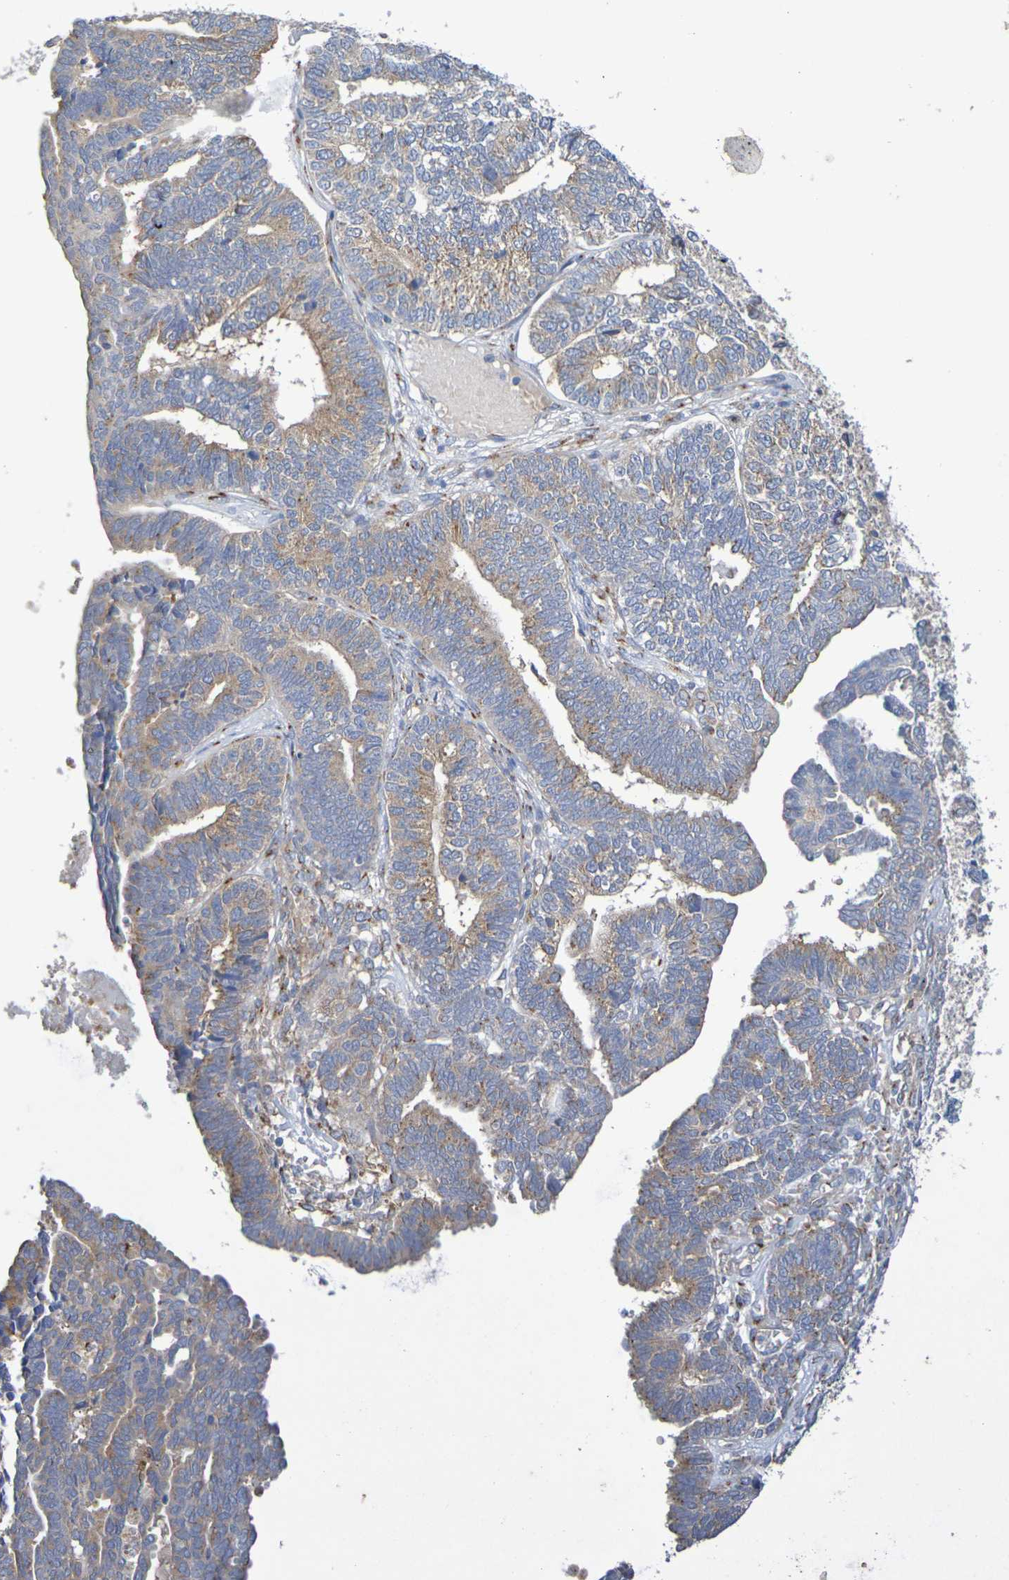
{"staining": {"intensity": "moderate", "quantity": "25%-75%", "location": "cytoplasmic/membranous"}, "tissue": "endometrial cancer", "cell_type": "Tumor cells", "image_type": "cancer", "snomed": [{"axis": "morphology", "description": "Adenocarcinoma, NOS"}, {"axis": "topography", "description": "Endometrium"}], "caption": "IHC of endometrial cancer reveals medium levels of moderate cytoplasmic/membranous staining in about 25%-75% of tumor cells. The staining was performed using DAB to visualize the protein expression in brown, while the nuclei were stained in blue with hematoxylin (Magnification: 20x).", "gene": "DCP2", "patient": {"sex": "female", "age": 70}}